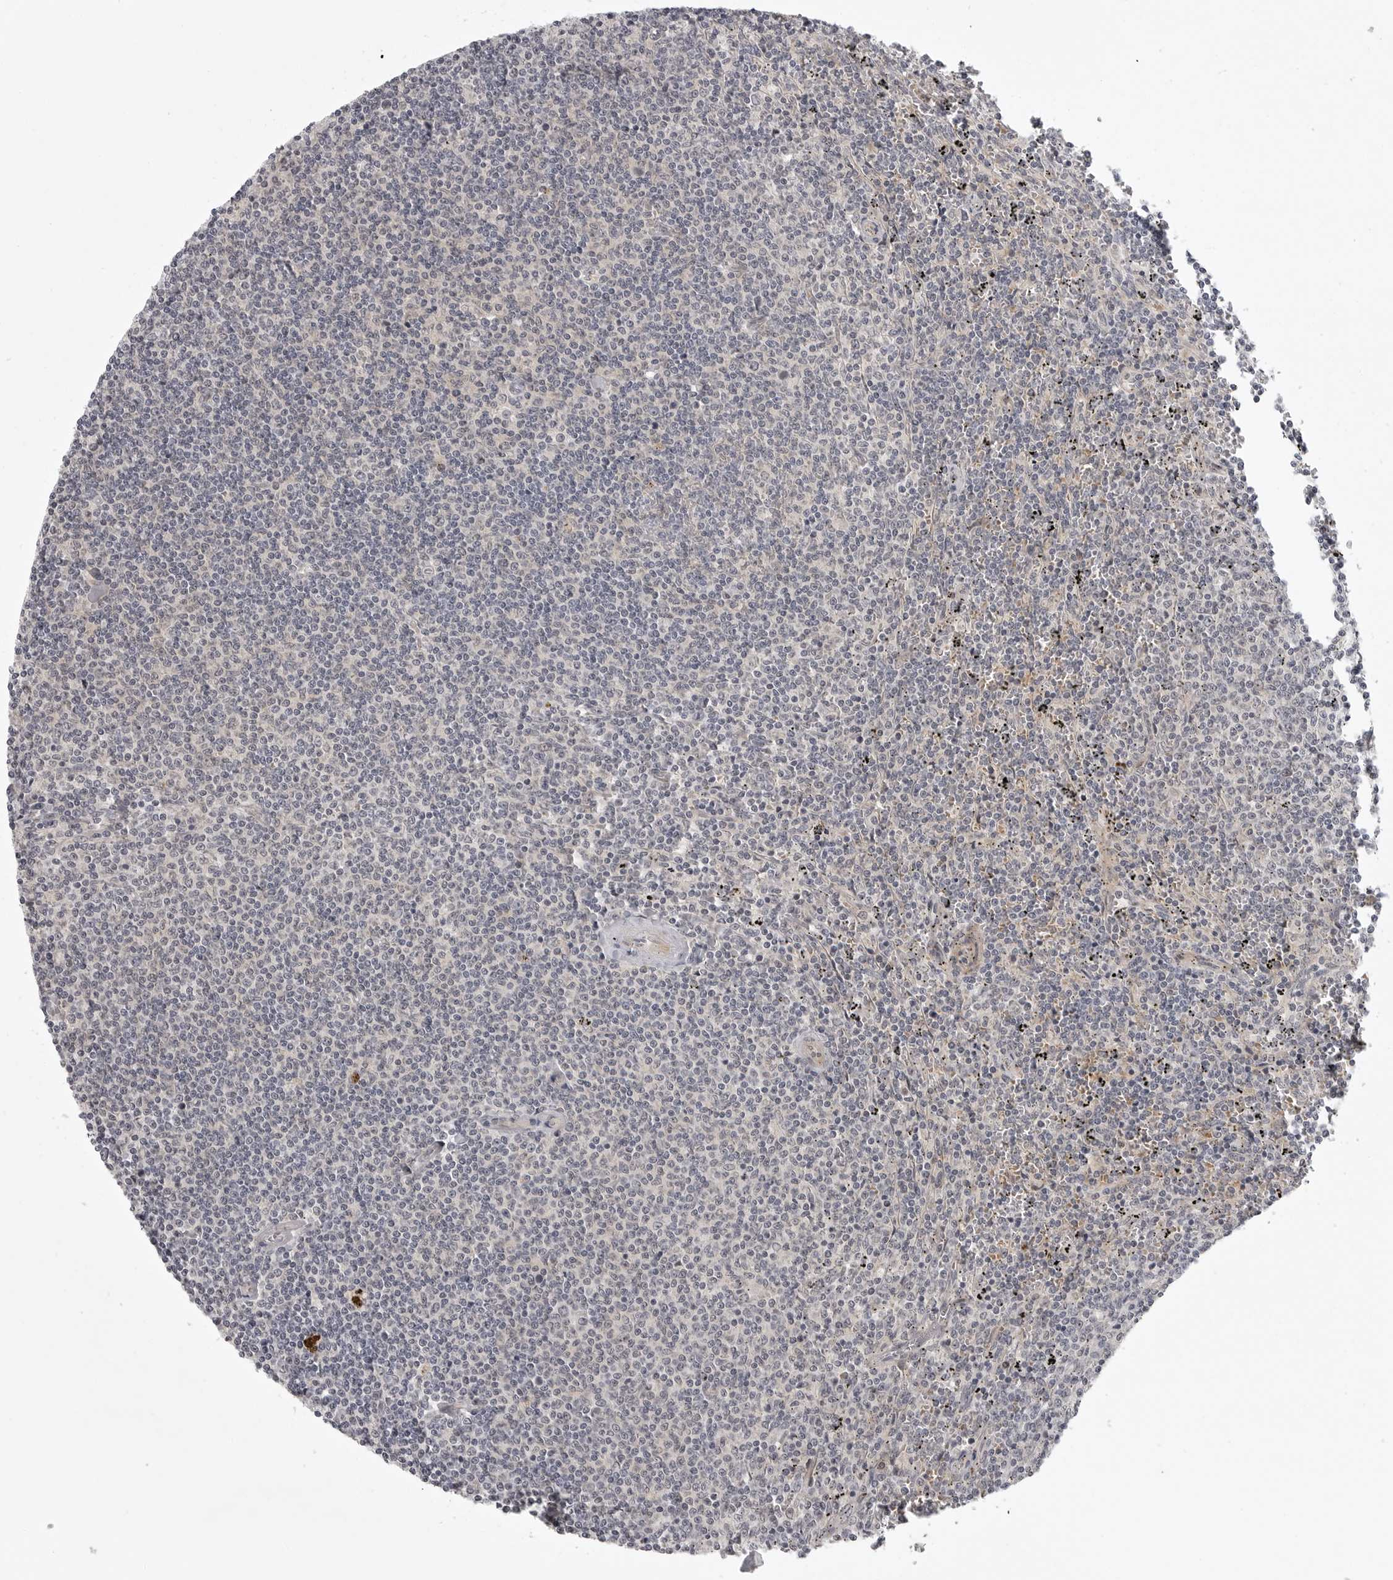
{"staining": {"intensity": "negative", "quantity": "none", "location": "none"}, "tissue": "lymphoma", "cell_type": "Tumor cells", "image_type": "cancer", "snomed": [{"axis": "morphology", "description": "Malignant lymphoma, non-Hodgkin's type, Low grade"}, {"axis": "topography", "description": "Spleen"}], "caption": "Immunohistochemistry (IHC) image of low-grade malignant lymphoma, non-Hodgkin's type stained for a protein (brown), which demonstrates no staining in tumor cells.", "gene": "CD300LD", "patient": {"sex": "female", "age": 50}}